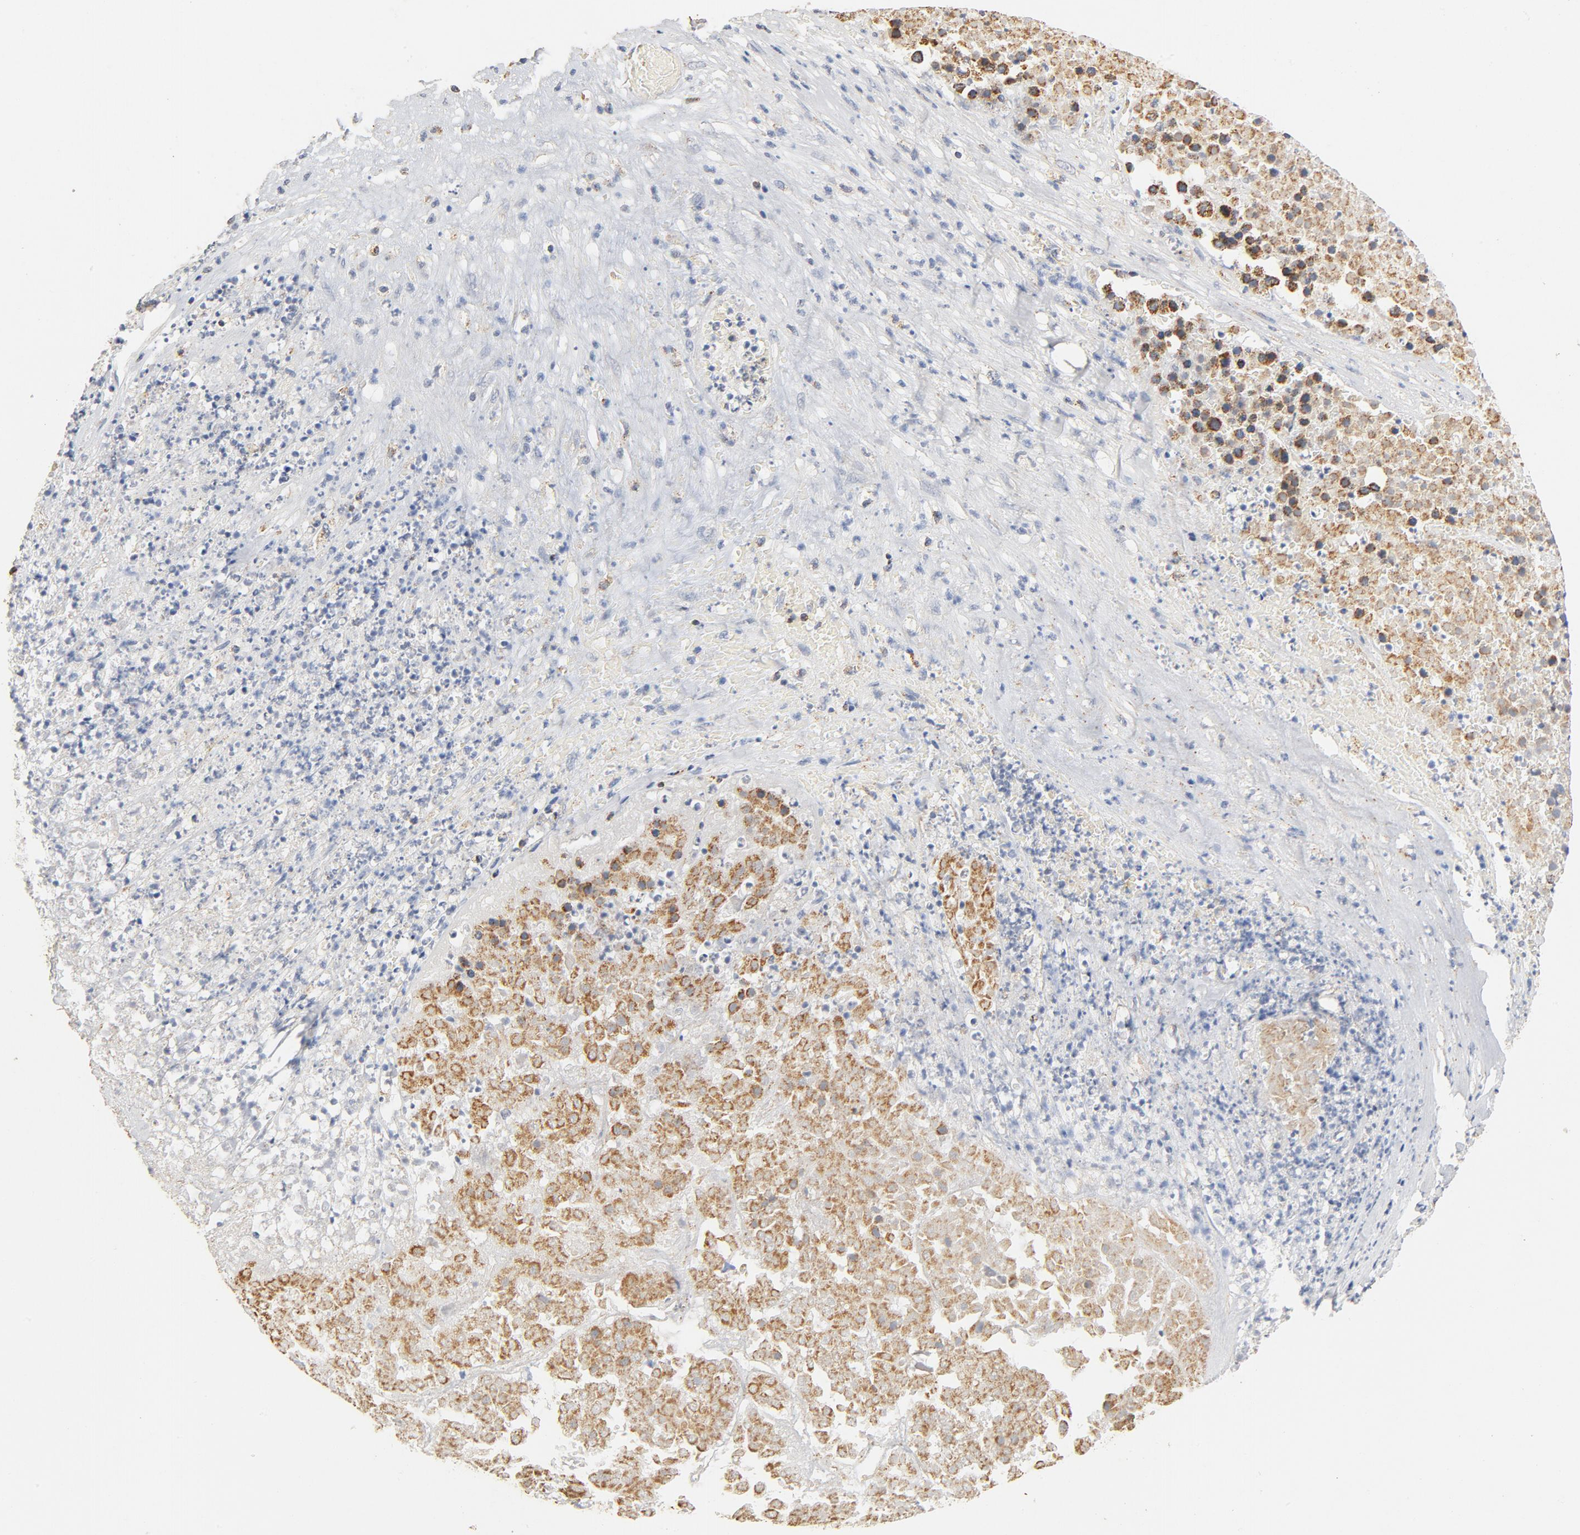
{"staining": {"intensity": "moderate", "quantity": ">75%", "location": "nuclear"}, "tissue": "pancreatic cancer", "cell_type": "Tumor cells", "image_type": "cancer", "snomed": [{"axis": "morphology", "description": "Adenocarcinoma, NOS"}, {"axis": "topography", "description": "Pancreas"}], "caption": "High-power microscopy captured an immunohistochemistry (IHC) micrograph of pancreatic cancer, revealing moderate nuclear staining in about >75% of tumor cells.", "gene": "COX4I1", "patient": {"sex": "male", "age": 50}}